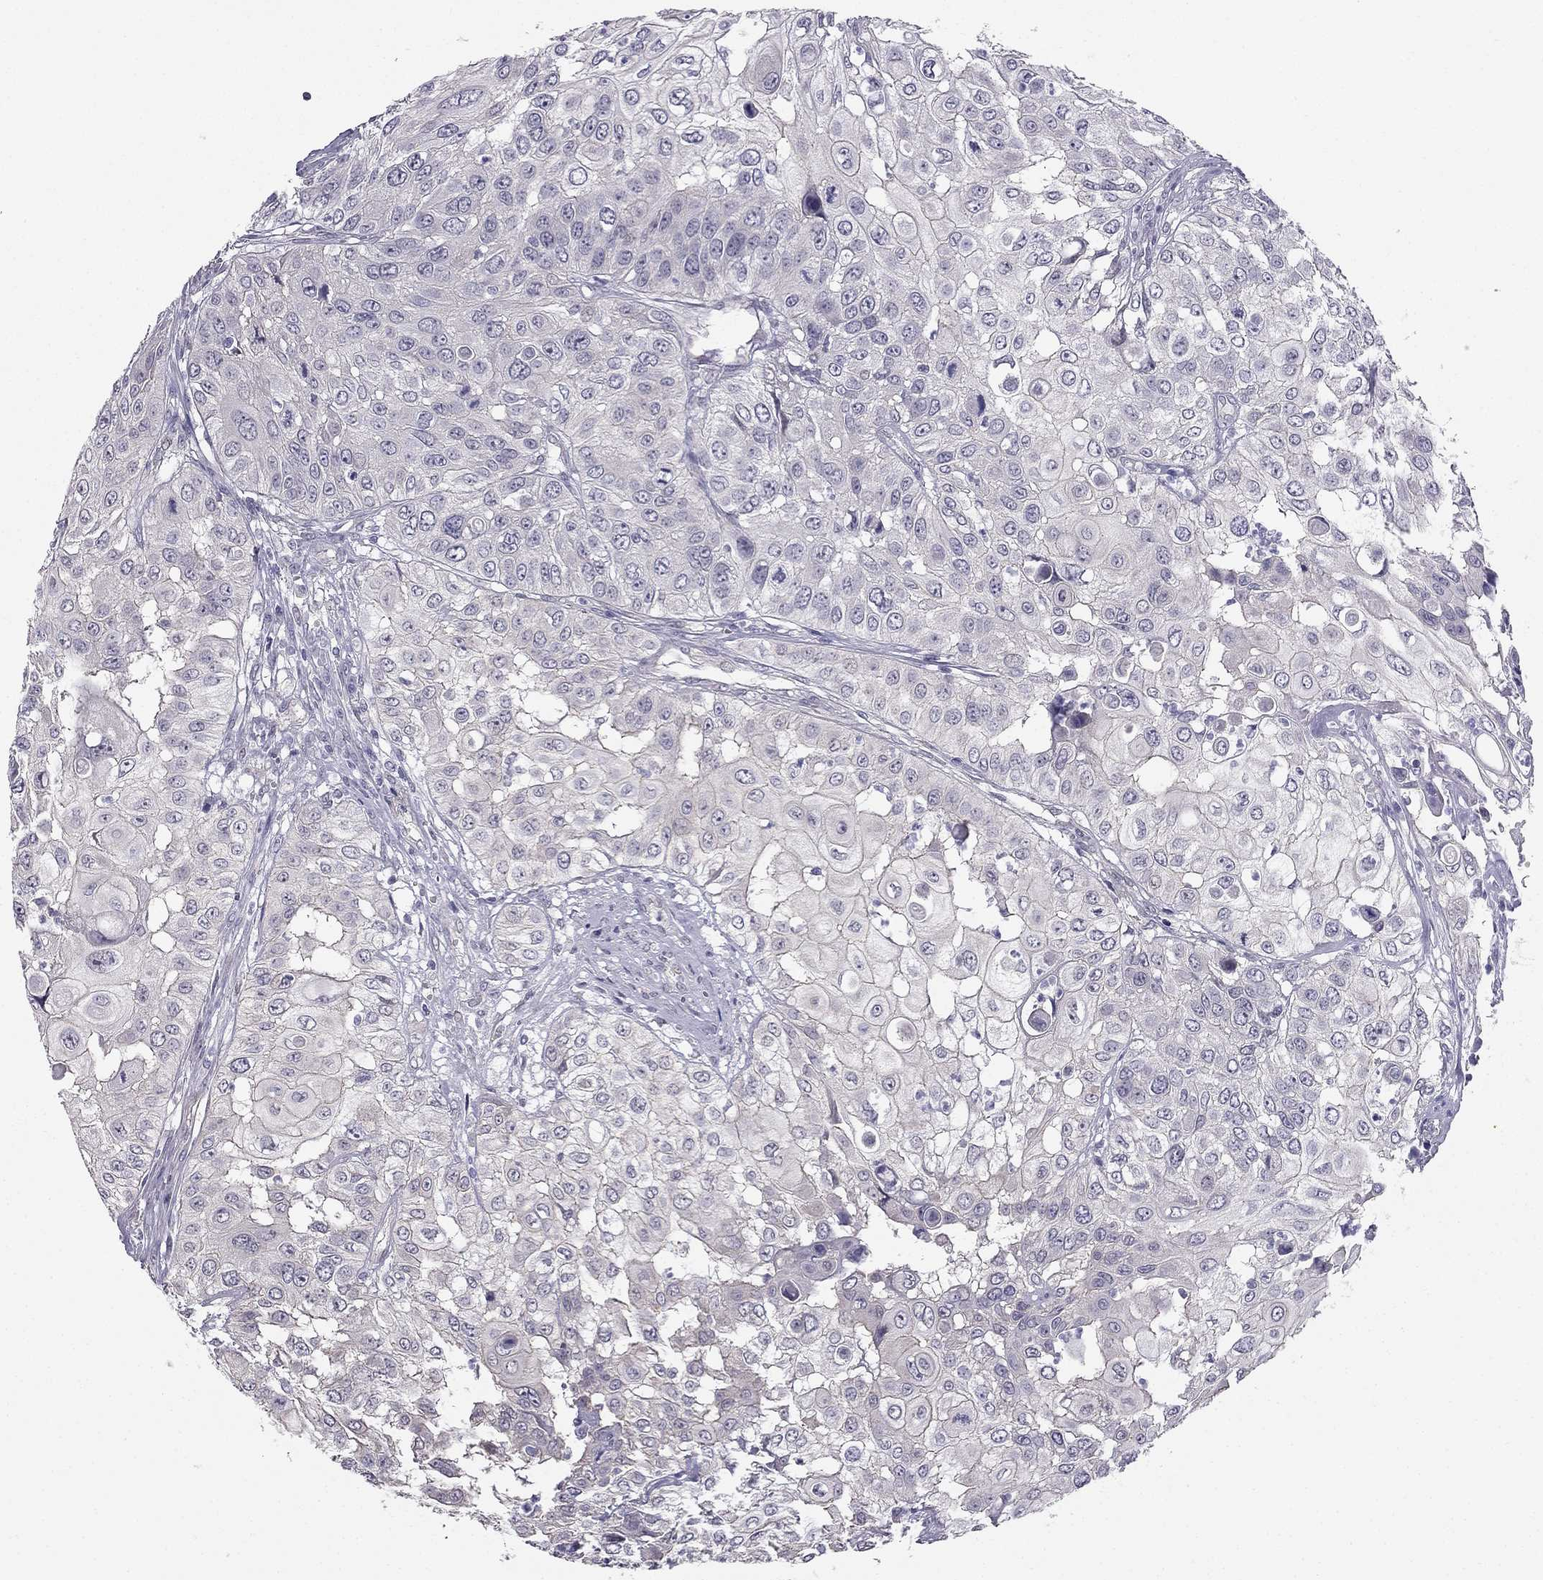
{"staining": {"intensity": "negative", "quantity": "none", "location": "none"}, "tissue": "urothelial cancer", "cell_type": "Tumor cells", "image_type": "cancer", "snomed": [{"axis": "morphology", "description": "Urothelial carcinoma, High grade"}, {"axis": "topography", "description": "Urinary bladder"}], "caption": "Immunohistochemical staining of urothelial cancer reveals no significant positivity in tumor cells.", "gene": "HSFX1", "patient": {"sex": "female", "age": 79}}